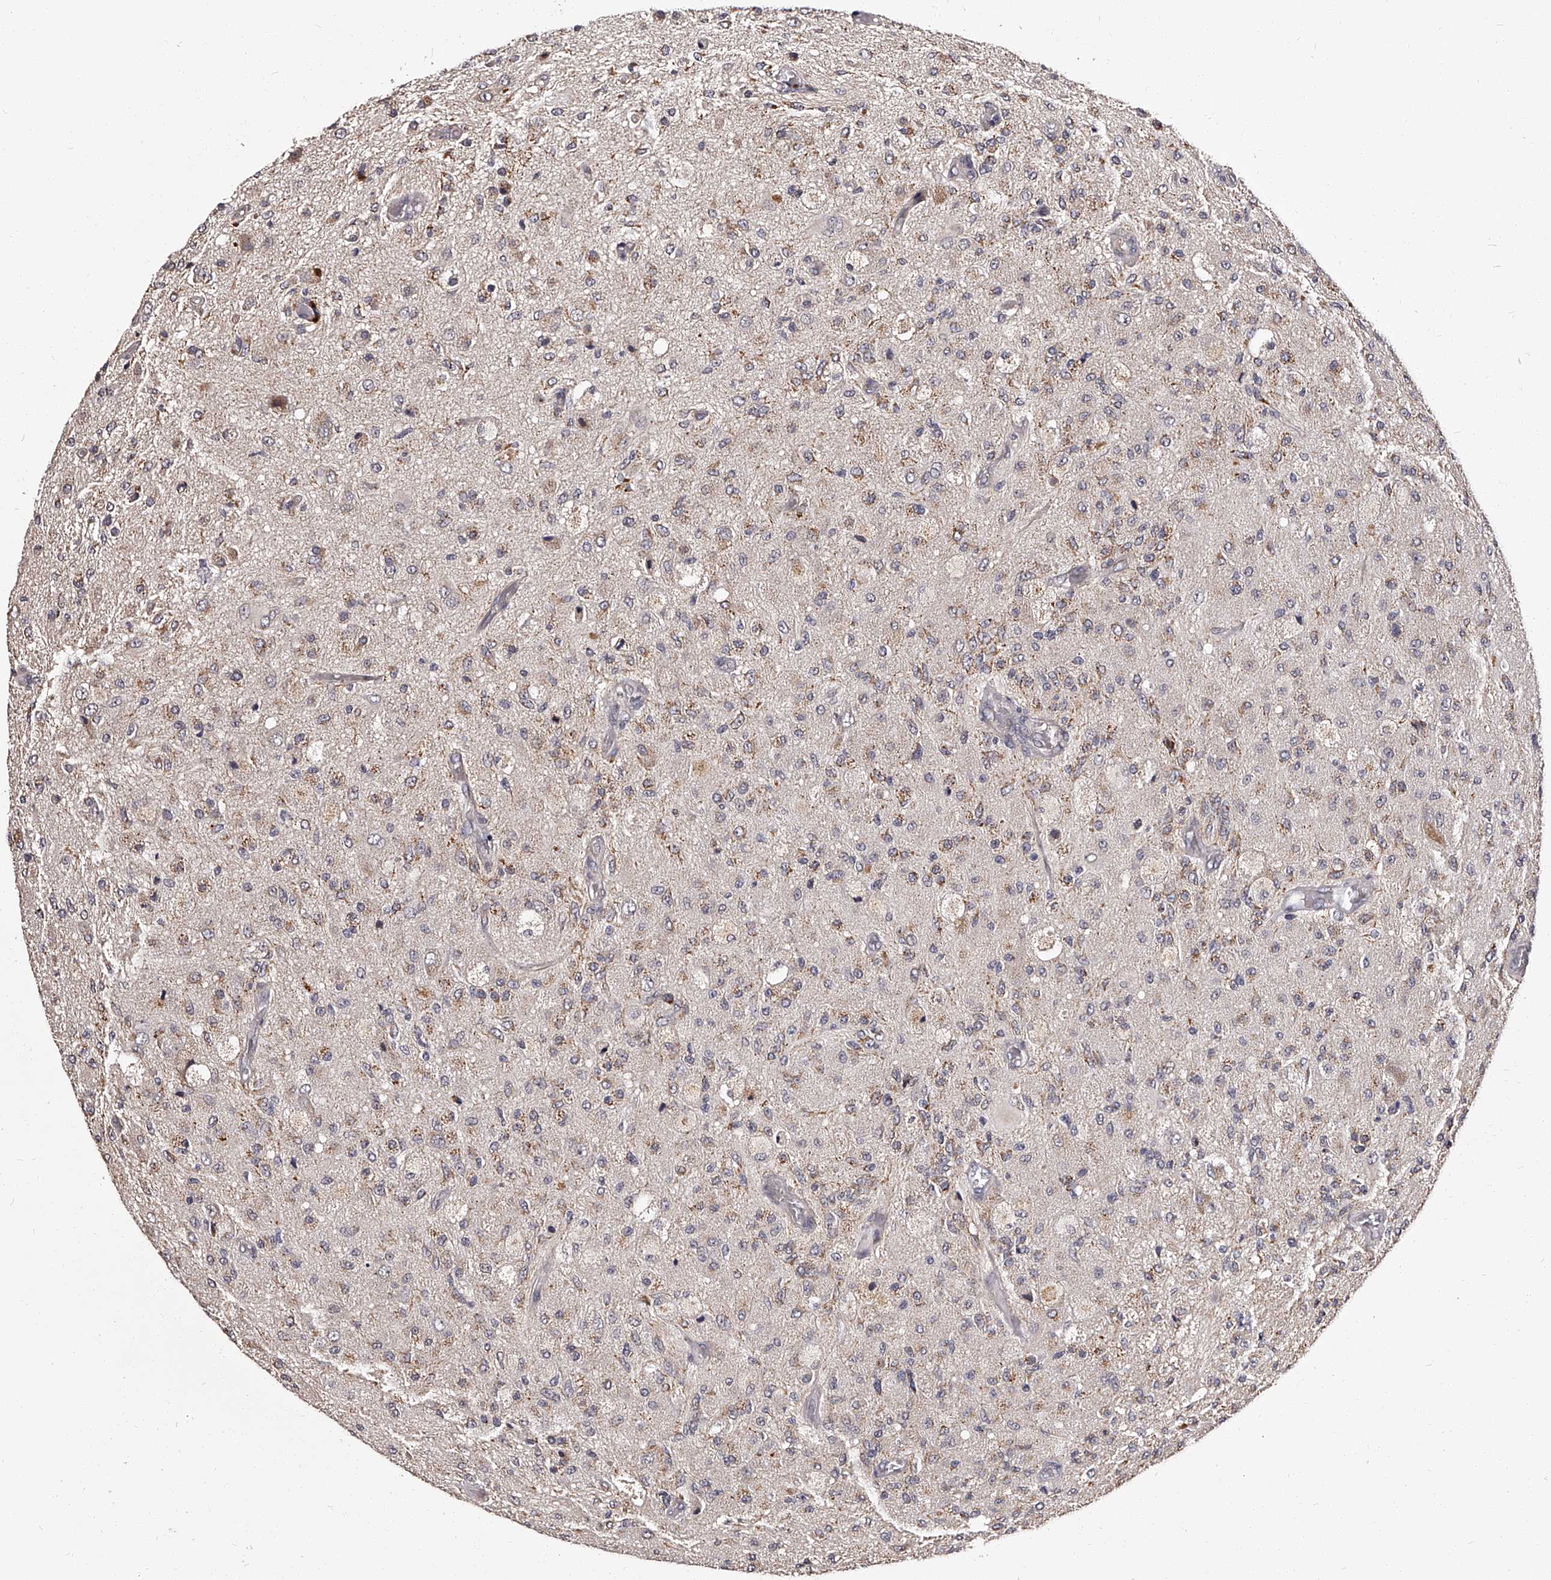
{"staining": {"intensity": "weak", "quantity": "25%-75%", "location": "cytoplasmic/membranous"}, "tissue": "glioma", "cell_type": "Tumor cells", "image_type": "cancer", "snomed": [{"axis": "morphology", "description": "Normal tissue, NOS"}, {"axis": "morphology", "description": "Glioma, malignant, High grade"}, {"axis": "topography", "description": "Cerebral cortex"}], "caption": "Human glioma stained for a protein (brown) displays weak cytoplasmic/membranous positive positivity in about 25%-75% of tumor cells.", "gene": "RSC1A1", "patient": {"sex": "male", "age": 77}}